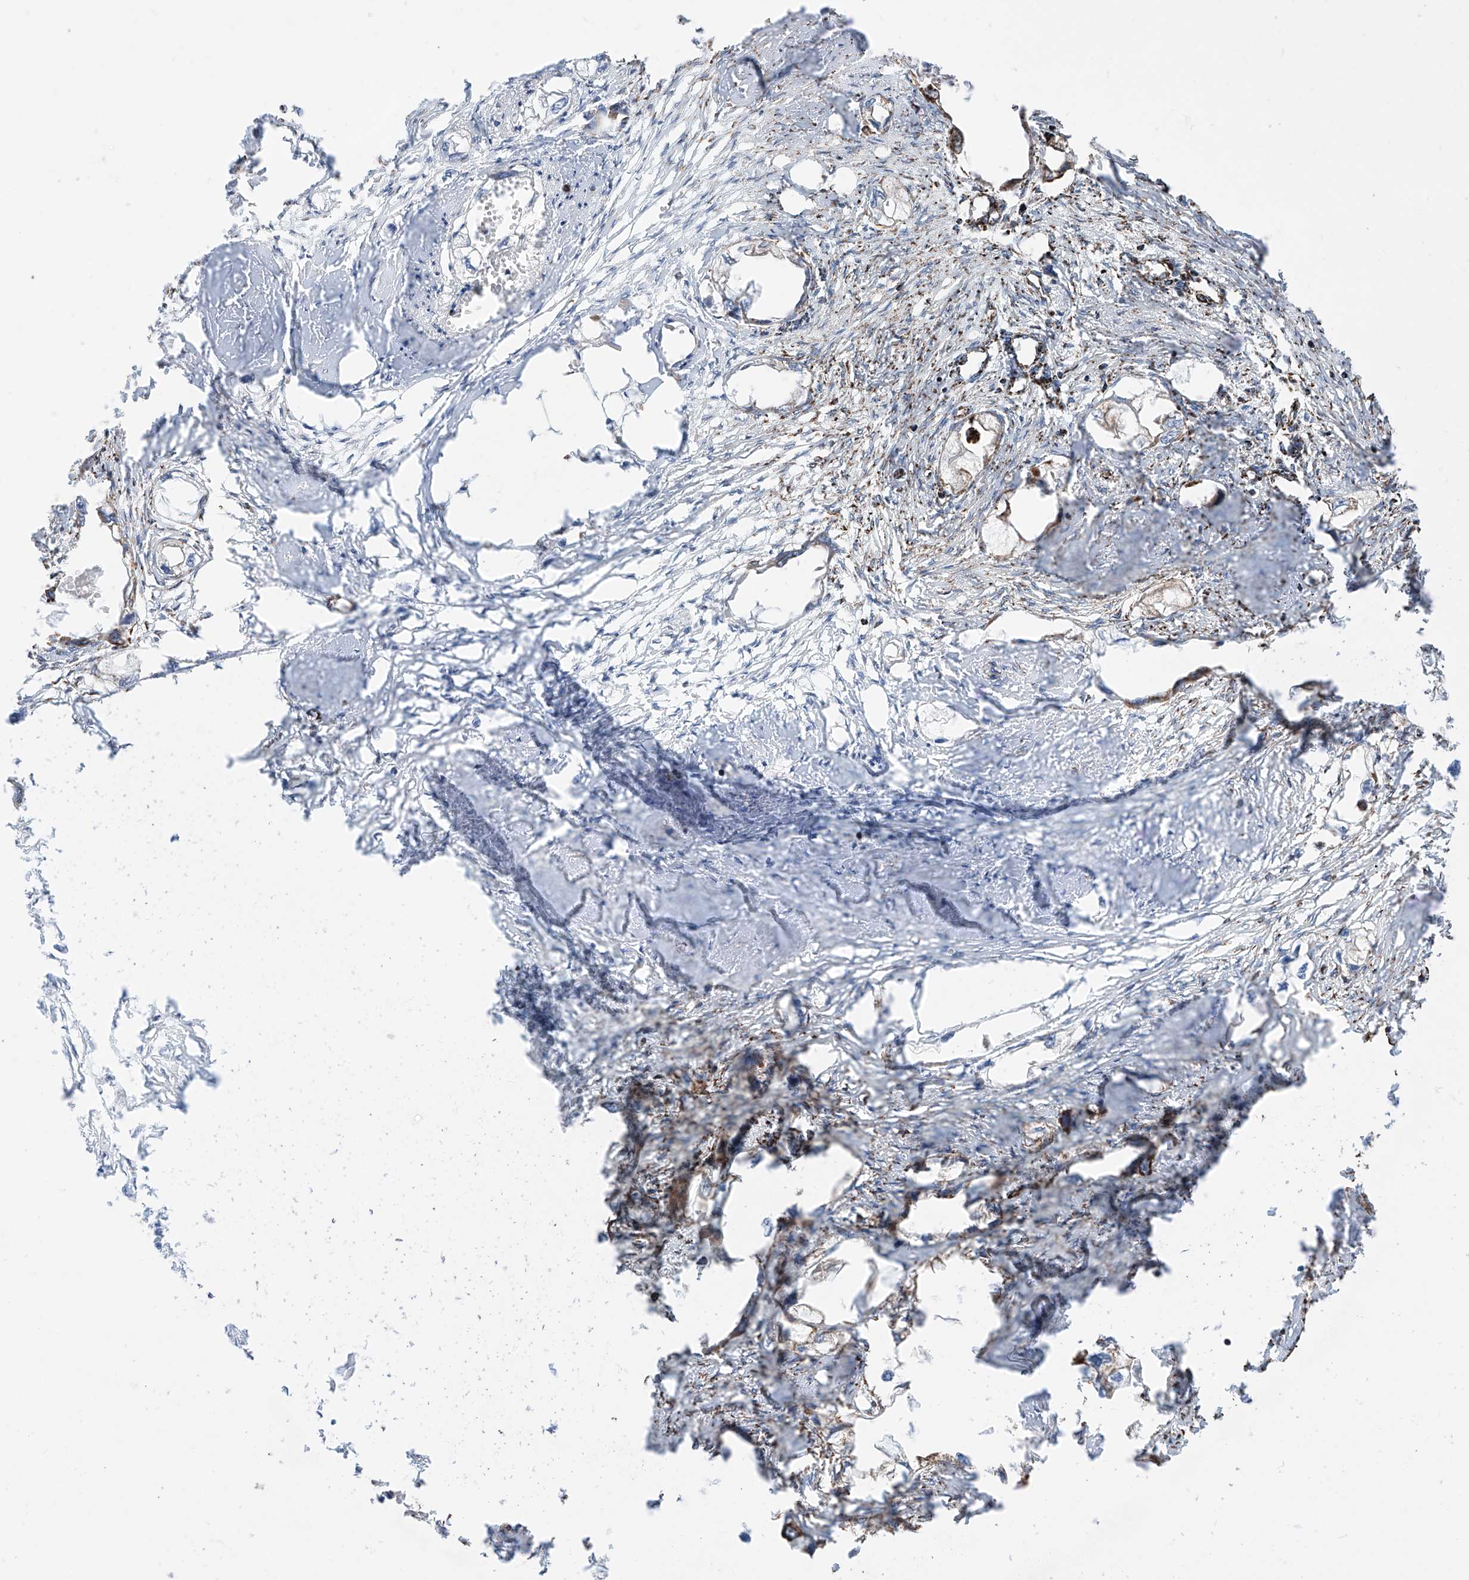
{"staining": {"intensity": "strong", "quantity": "<25%", "location": "cytoplasmic/membranous"}, "tissue": "endometrial cancer", "cell_type": "Tumor cells", "image_type": "cancer", "snomed": [{"axis": "morphology", "description": "Adenocarcinoma, NOS"}, {"axis": "morphology", "description": "Adenocarcinoma, metastatic, NOS"}, {"axis": "topography", "description": "Adipose tissue"}, {"axis": "topography", "description": "Endometrium"}], "caption": "A histopathology image of endometrial cancer stained for a protein shows strong cytoplasmic/membranous brown staining in tumor cells. Using DAB (brown) and hematoxylin (blue) stains, captured at high magnification using brightfield microscopy.", "gene": "COX5B", "patient": {"sex": "female", "age": 67}}